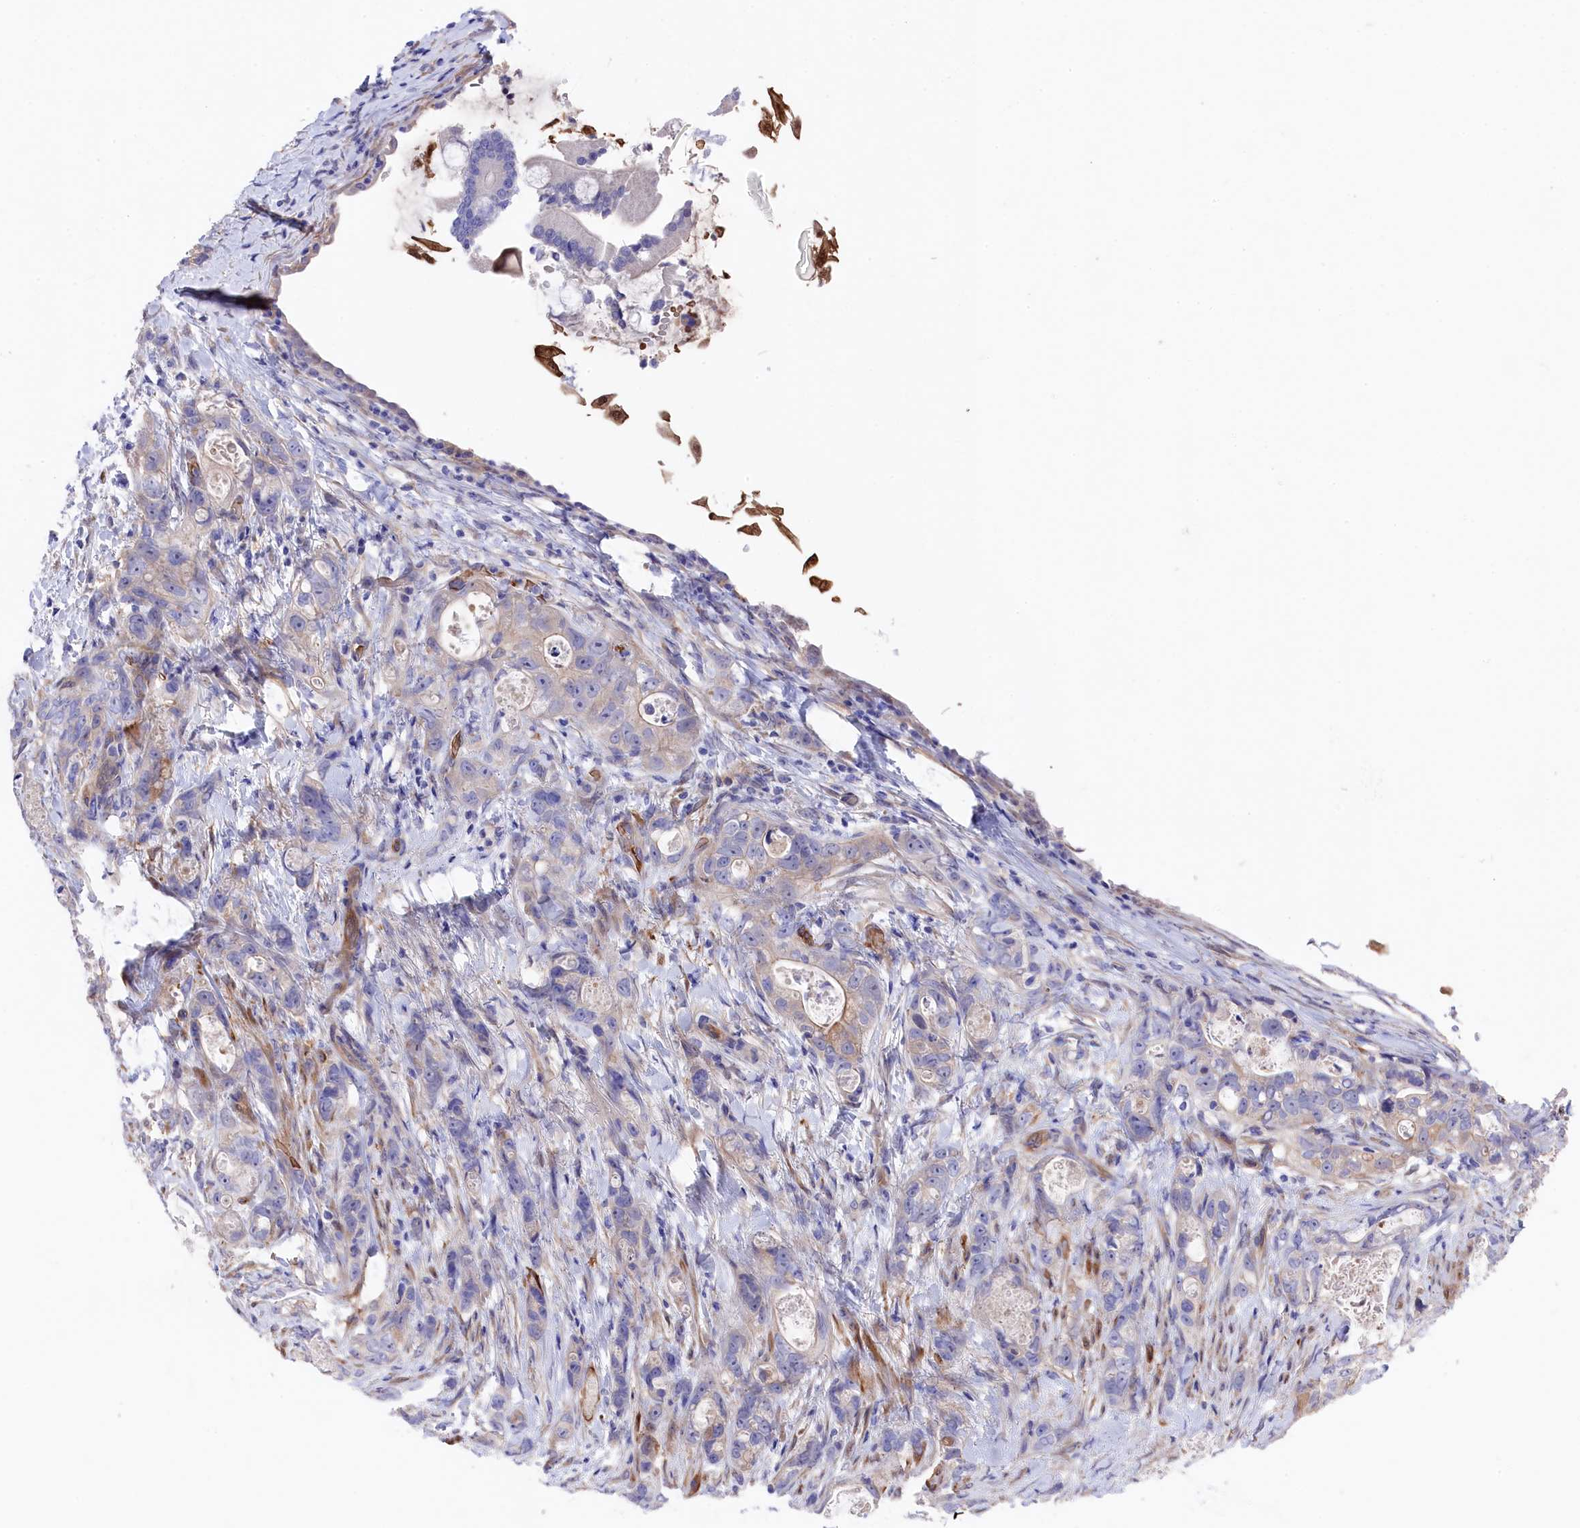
{"staining": {"intensity": "weak", "quantity": "<25%", "location": "cytoplasmic/membranous"}, "tissue": "stomach cancer", "cell_type": "Tumor cells", "image_type": "cancer", "snomed": [{"axis": "morphology", "description": "Normal tissue, NOS"}, {"axis": "morphology", "description": "Adenocarcinoma, NOS"}, {"axis": "topography", "description": "Stomach"}], "caption": "Tumor cells are negative for protein expression in human stomach cancer (adenocarcinoma). The staining was performed using DAB to visualize the protein expression in brown, while the nuclei were stained in blue with hematoxylin (Magnification: 20x).", "gene": "LHFPL4", "patient": {"sex": "female", "age": 89}}